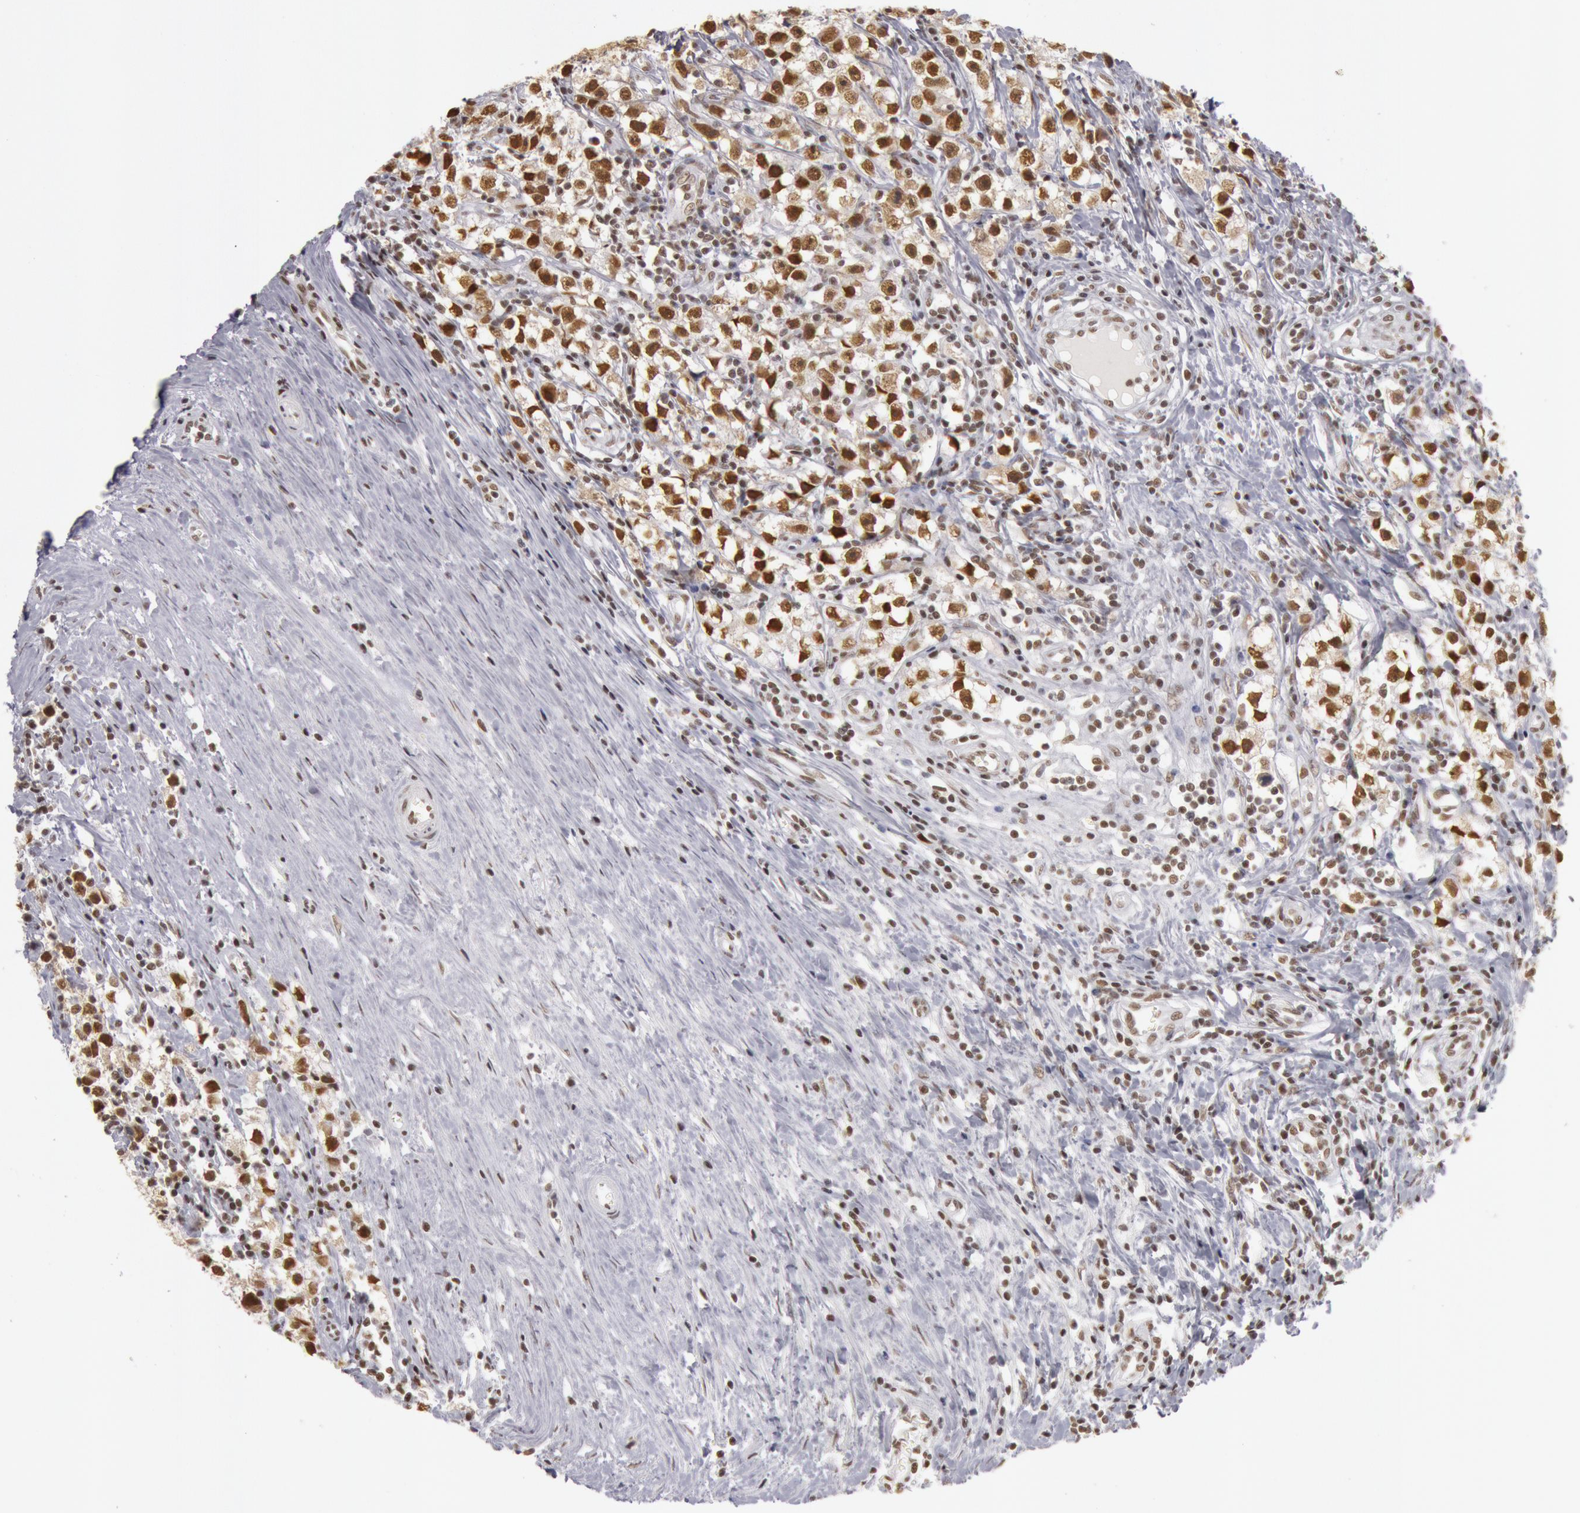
{"staining": {"intensity": "strong", "quantity": "25%-75%", "location": "nuclear"}, "tissue": "testis cancer", "cell_type": "Tumor cells", "image_type": "cancer", "snomed": [{"axis": "morphology", "description": "Seminoma, NOS"}, {"axis": "topography", "description": "Testis"}], "caption": "Immunohistochemical staining of testis seminoma reveals high levels of strong nuclear positivity in about 25%-75% of tumor cells.", "gene": "ESS2", "patient": {"sex": "male", "age": 35}}